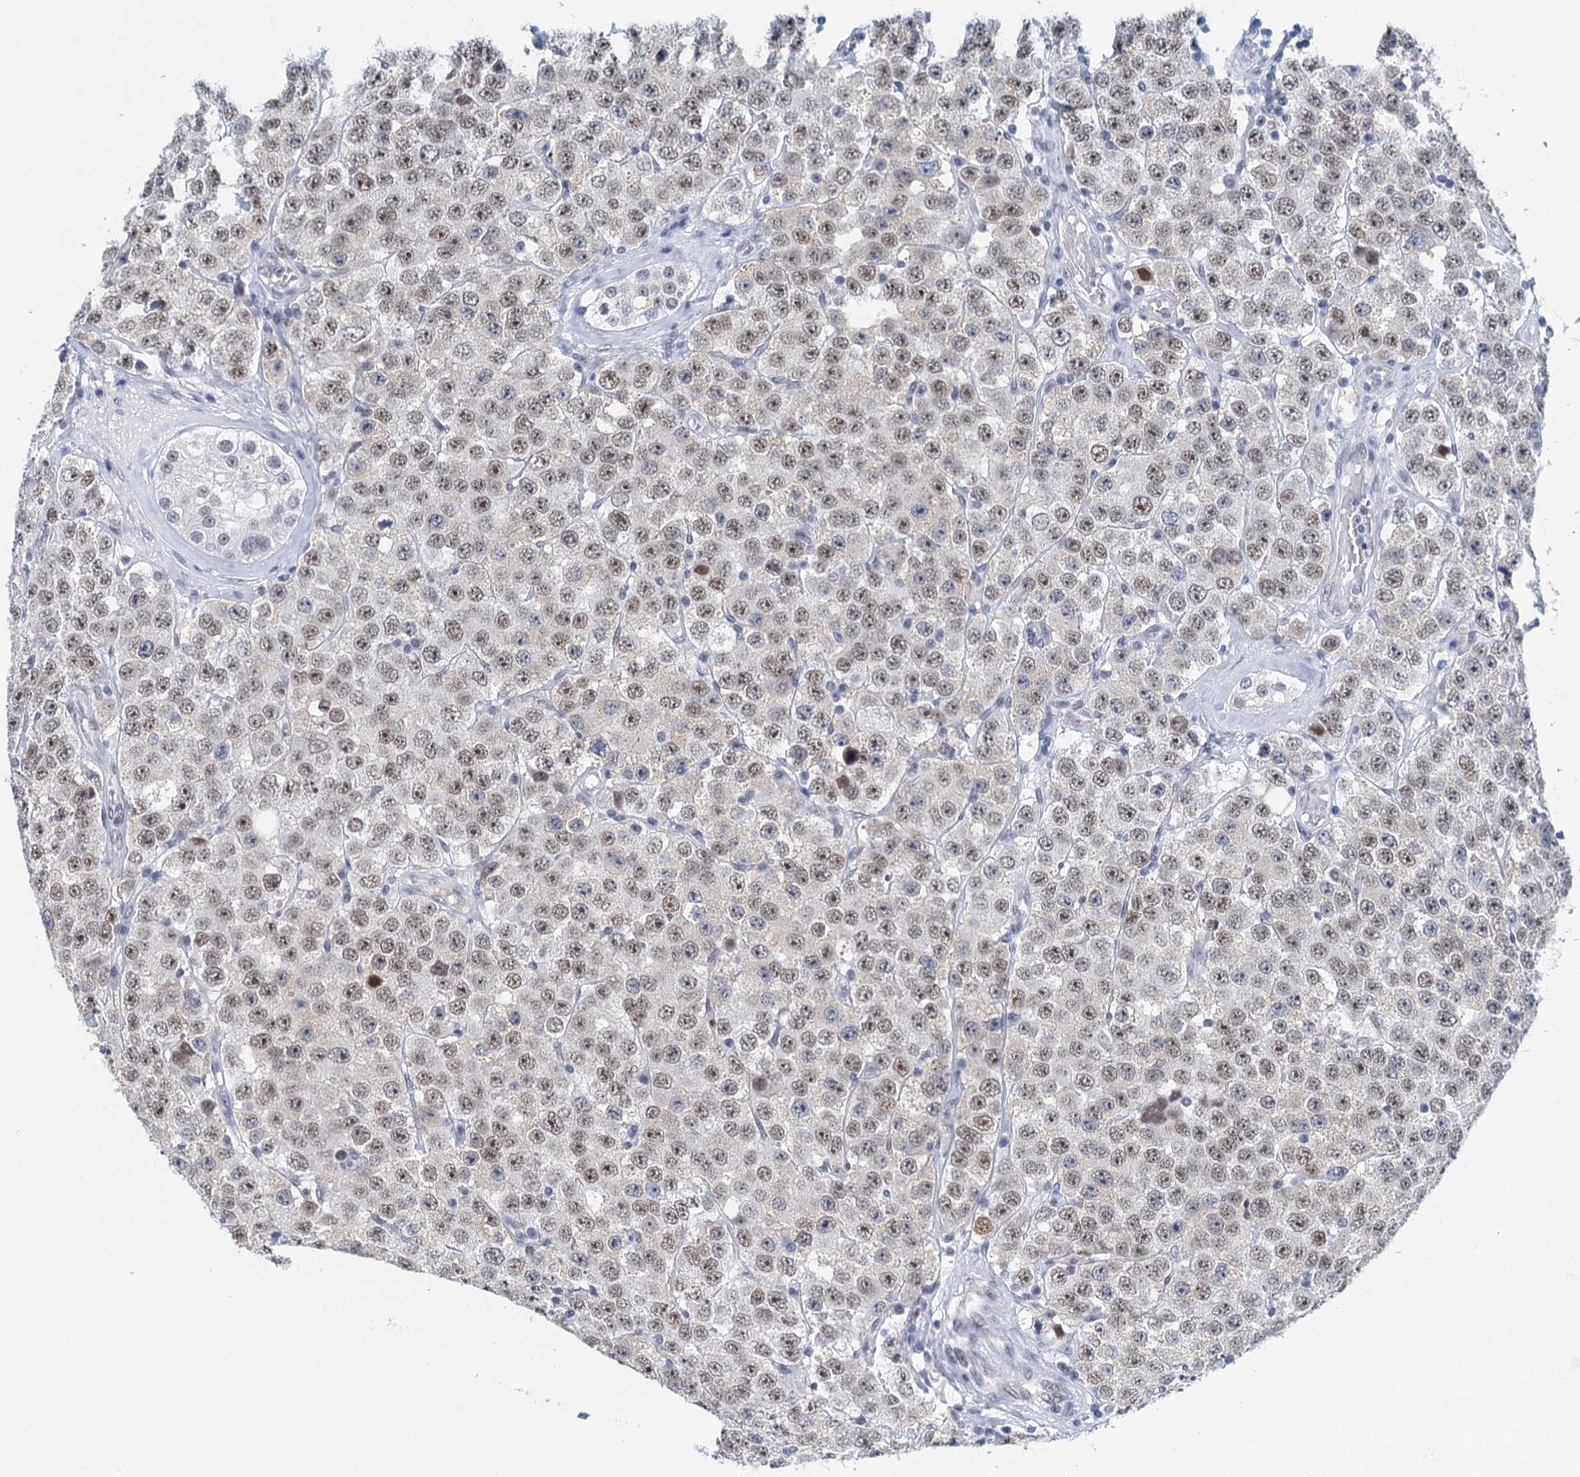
{"staining": {"intensity": "weak", "quantity": ">75%", "location": "nuclear"}, "tissue": "testis cancer", "cell_type": "Tumor cells", "image_type": "cancer", "snomed": [{"axis": "morphology", "description": "Seminoma, NOS"}, {"axis": "topography", "description": "Testis"}], "caption": "Protein staining of testis seminoma tissue displays weak nuclear expression in about >75% of tumor cells.", "gene": "EPS8L1", "patient": {"sex": "male", "age": 28}}